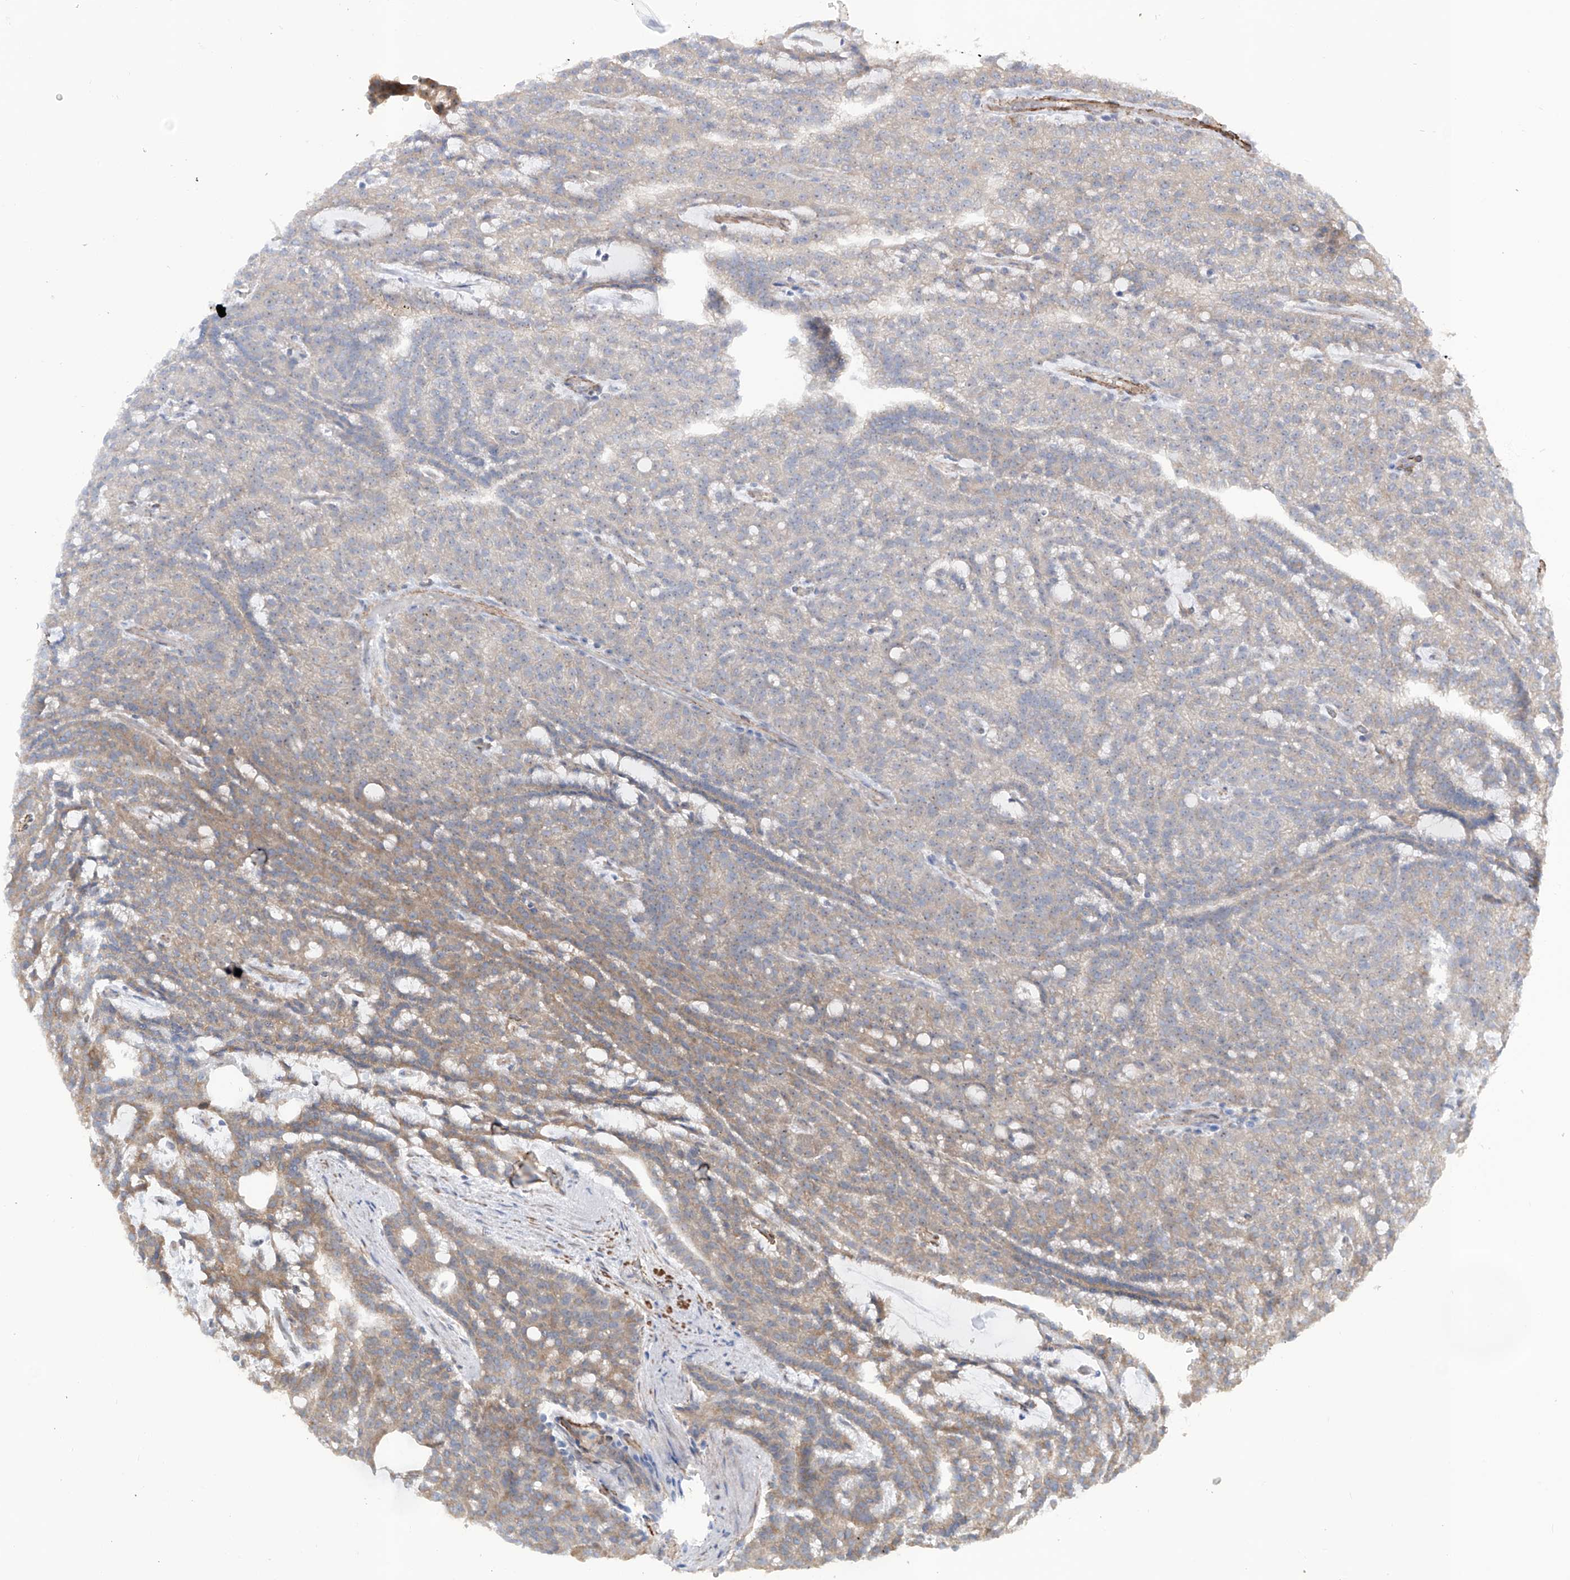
{"staining": {"intensity": "moderate", "quantity": "25%-75%", "location": "cytoplasmic/membranous"}, "tissue": "renal cancer", "cell_type": "Tumor cells", "image_type": "cancer", "snomed": [{"axis": "morphology", "description": "Adenocarcinoma, NOS"}, {"axis": "topography", "description": "Kidney"}], "caption": "This image reveals renal cancer stained with immunohistochemistry (IHC) to label a protein in brown. The cytoplasmic/membranous of tumor cells show moderate positivity for the protein. Nuclei are counter-stained blue.", "gene": "ZNF490", "patient": {"sex": "male", "age": 63}}